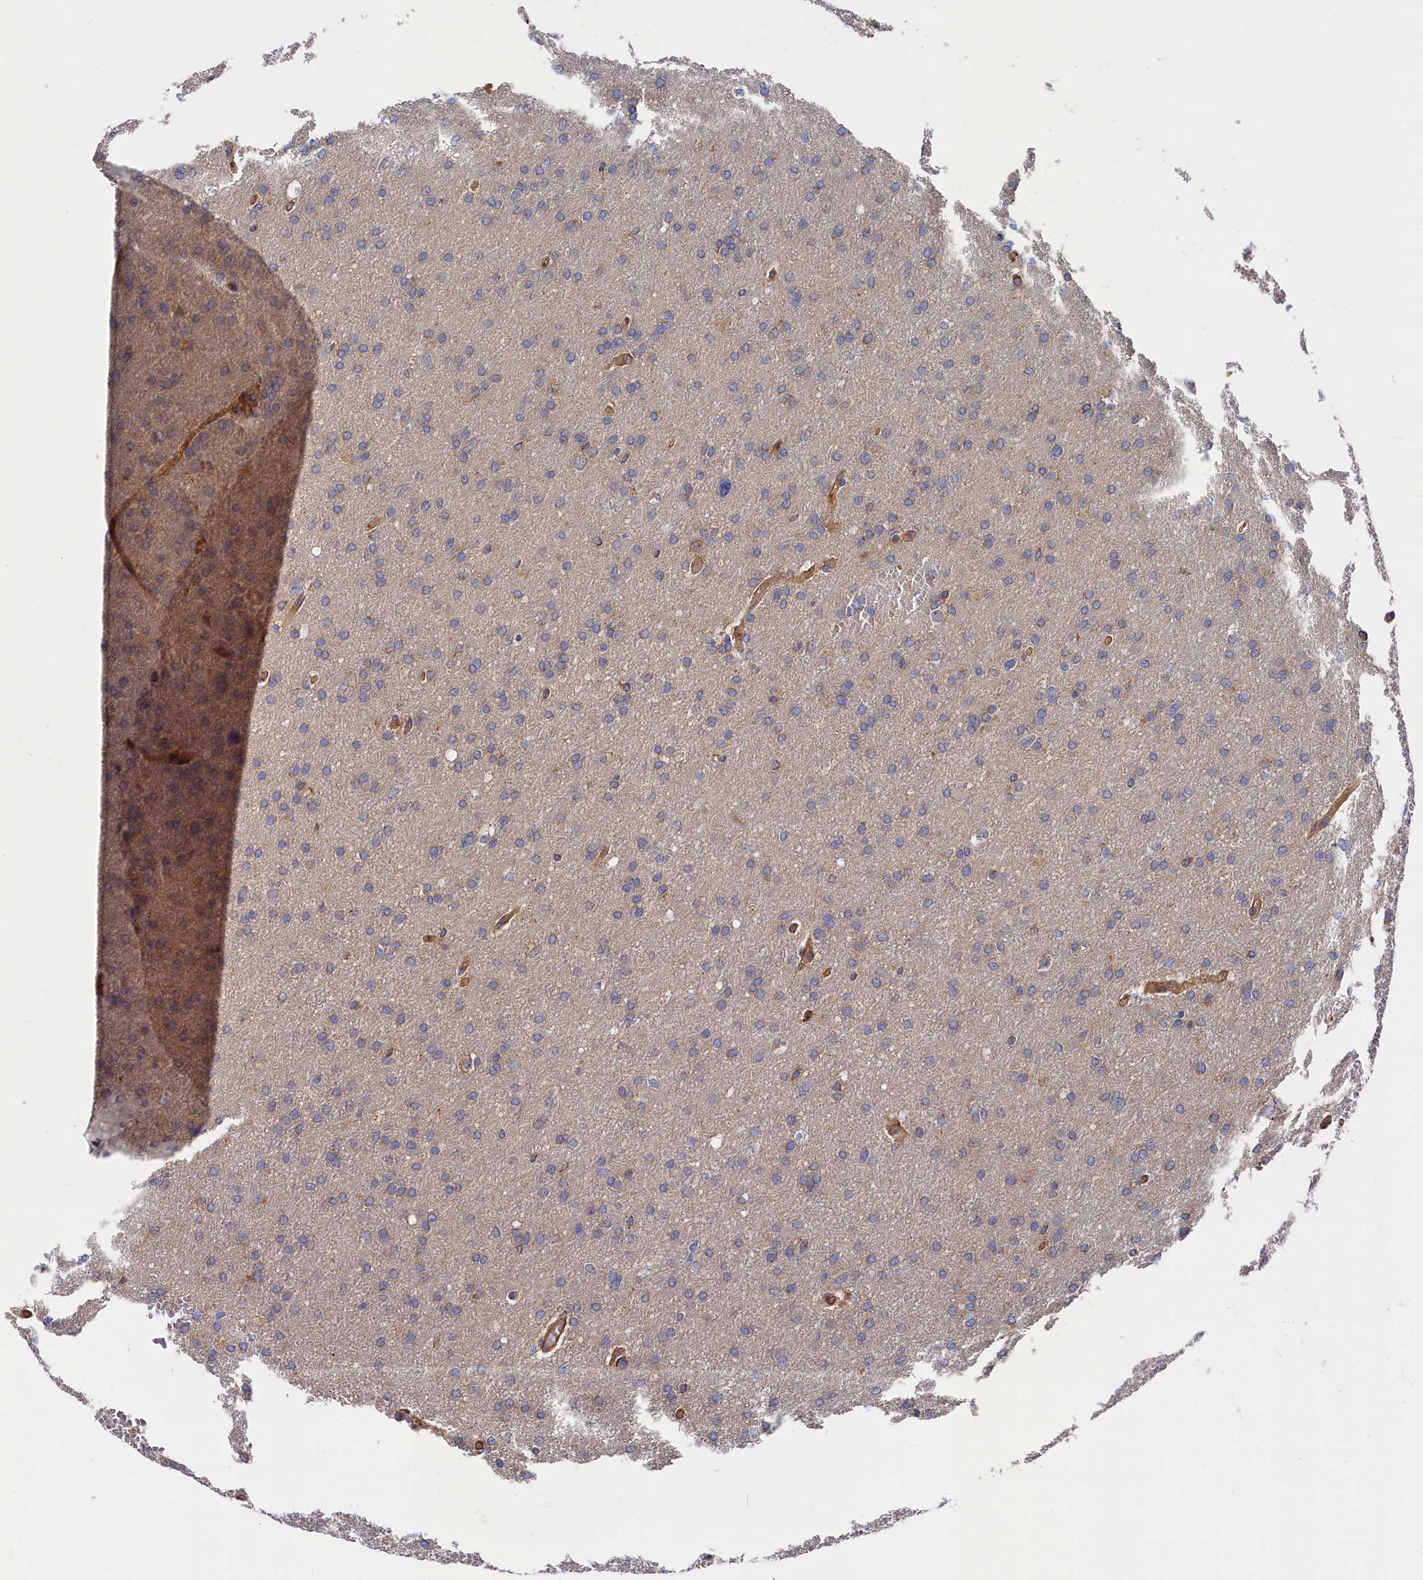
{"staining": {"intensity": "negative", "quantity": "none", "location": "none"}, "tissue": "glioma", "cell_type": "Tumor cells", "image_type": "cancer", "snomed": [{"axis": "morphology", "description": "Glioma, malignant, High grade"}, {"axis": "topography", "description": "Cerebral cortex"}], "caption": "Immunohistochemistry (IHC) image of neoplastic tissue: human malignant glioma (high-grade) stained with DAB shows no significant protein positivity in tumor cells. The staining is performed using DAB (3,3'-diaminobenzidine) brown chromogen with nuclei counter-stained in using hematoxylin.", "gene": "LDHD", "patient": {"sex": "female", "age": 36}}